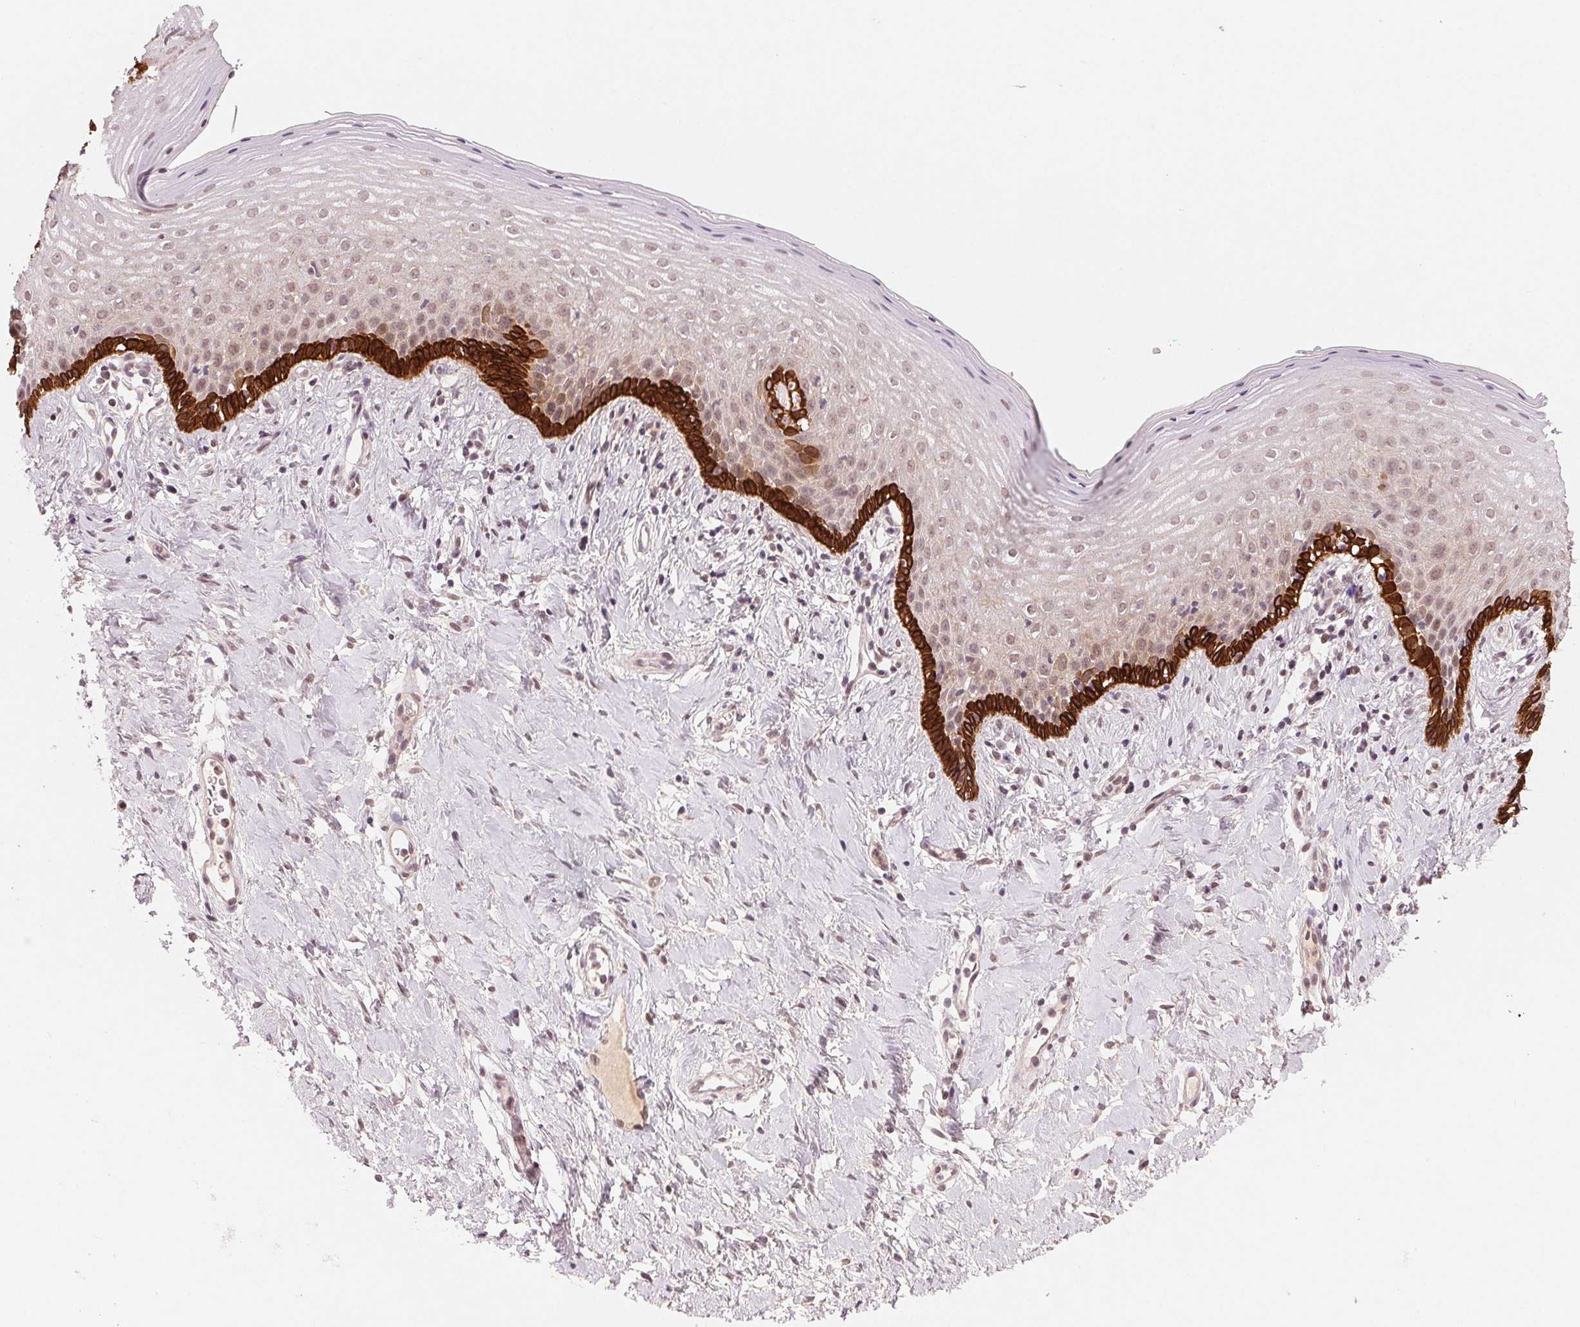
{"staining": {"intensity": "strong", "quantity": "<25%", "location": "cytoplasmic/membranous"}, "tissue": "vagina", "cell_type": "Squamous epithelial cells", "image_type": "normal", "snomed": [{"axis": "morphology", "description": "Normal tissue, NOS"}, {"axis": "topography", "description": "Vagina"}], "caption": "Immunohistochemistry (DAB (3,3'-diaminobenzidine)) staining of normal human vagina demonstrates strong cytoplasmic/membranous protein expression in approximately <25% of squamous epithelial cells. Nuclei are stained in blue.", "gene": "TUB", "patient": {"sex": "female", "age": 42}}